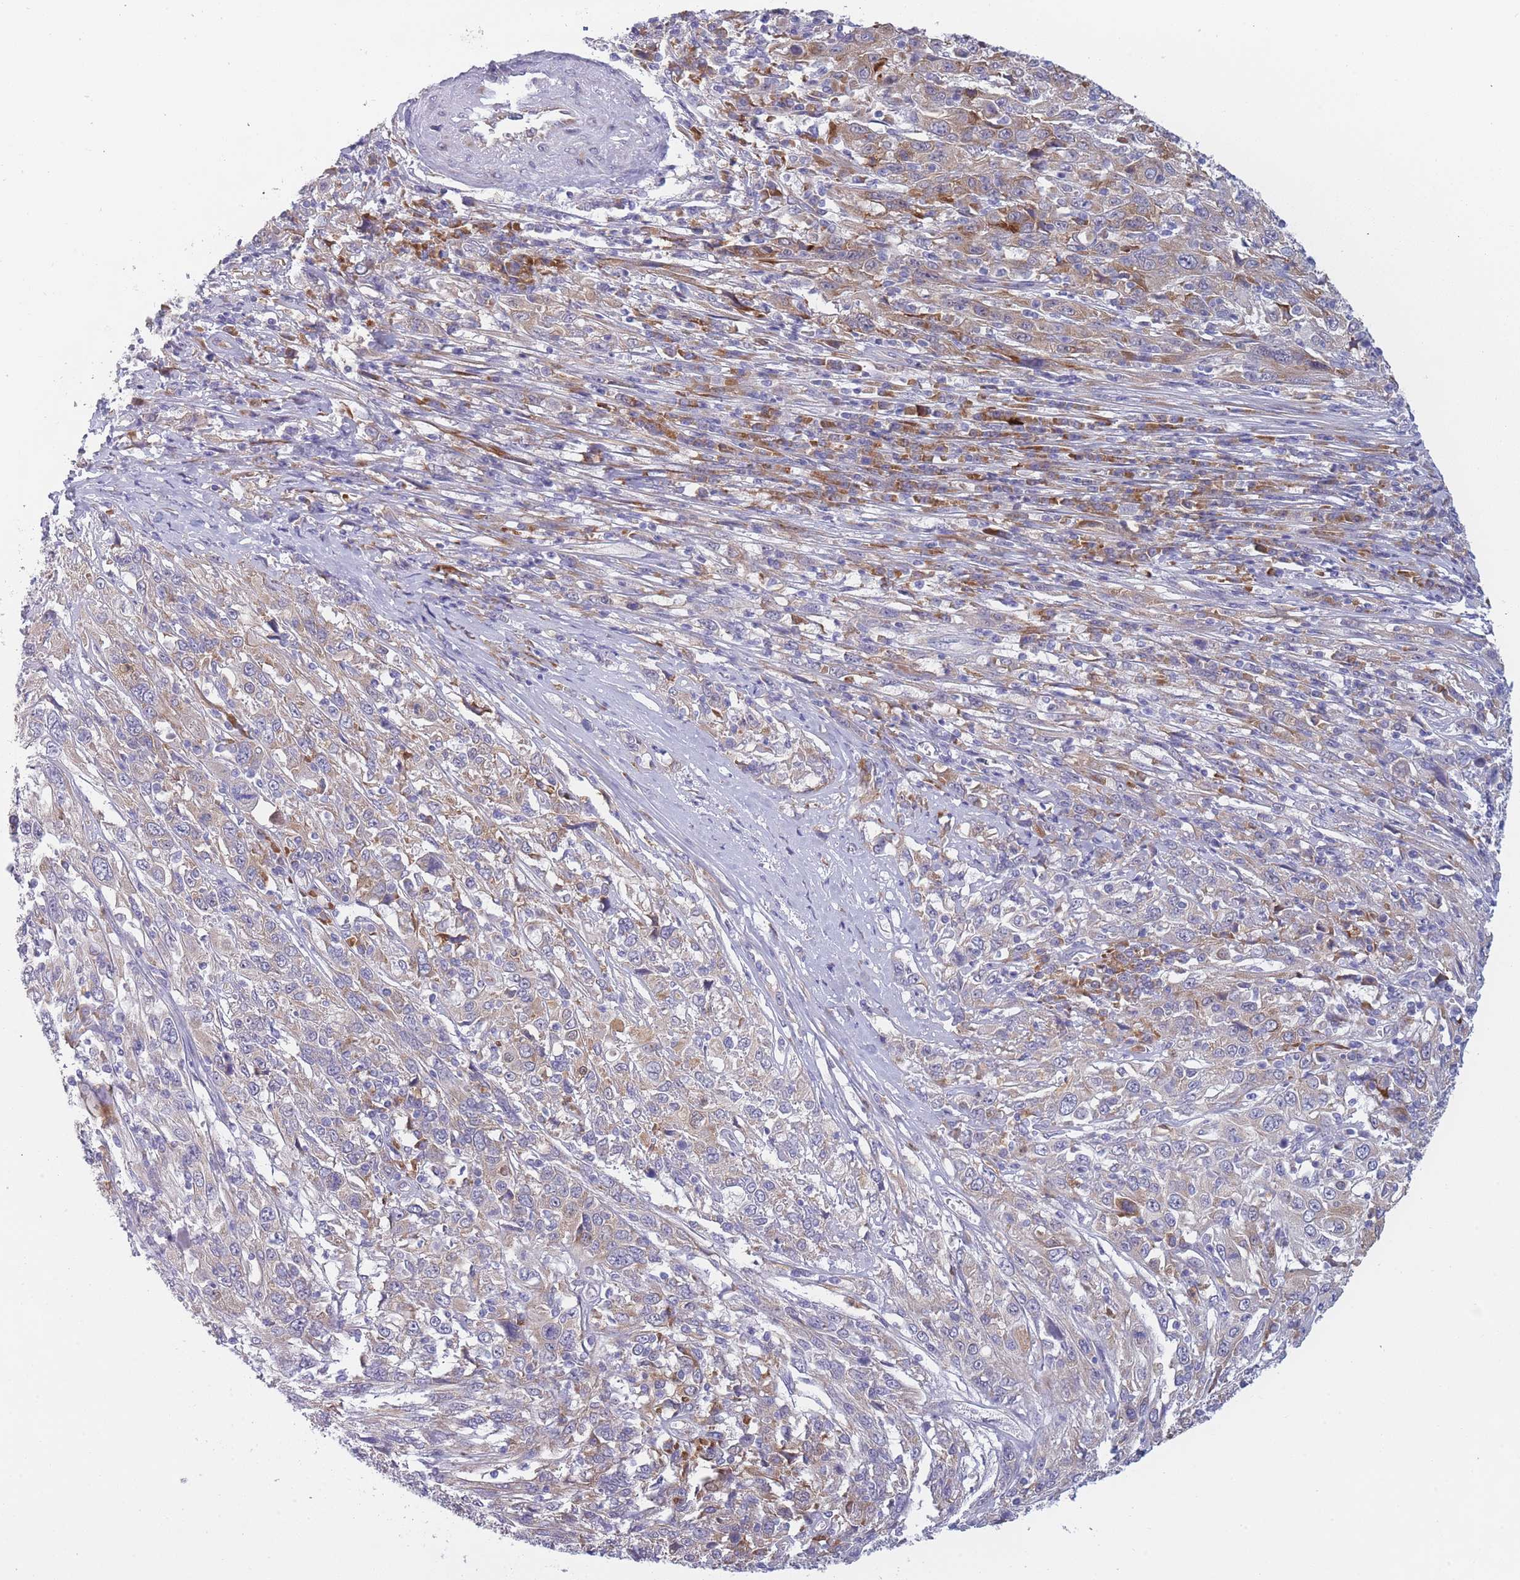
{"staining": {"intensity": "weak", "quantity": "<25%", "location": "cytoplasmic/membranous"}, "tissue": "cervical cancer", "cell_type": "Tumor cells", "image_type": "cancer", "snomed": [{"axis": "morphology", "description": "Squamous cell carcinoma, NOS"}, {"axis": "topography", "description": "Cervix"}], "caption": "An IHC image of squamous cell carcinoma (cervical) is shown. There is no staining in tumor cells of squamous cell carcinoma (cervical).", "gene": "NDUFAF6", "patient": {"sex": "female", "age": 46}}